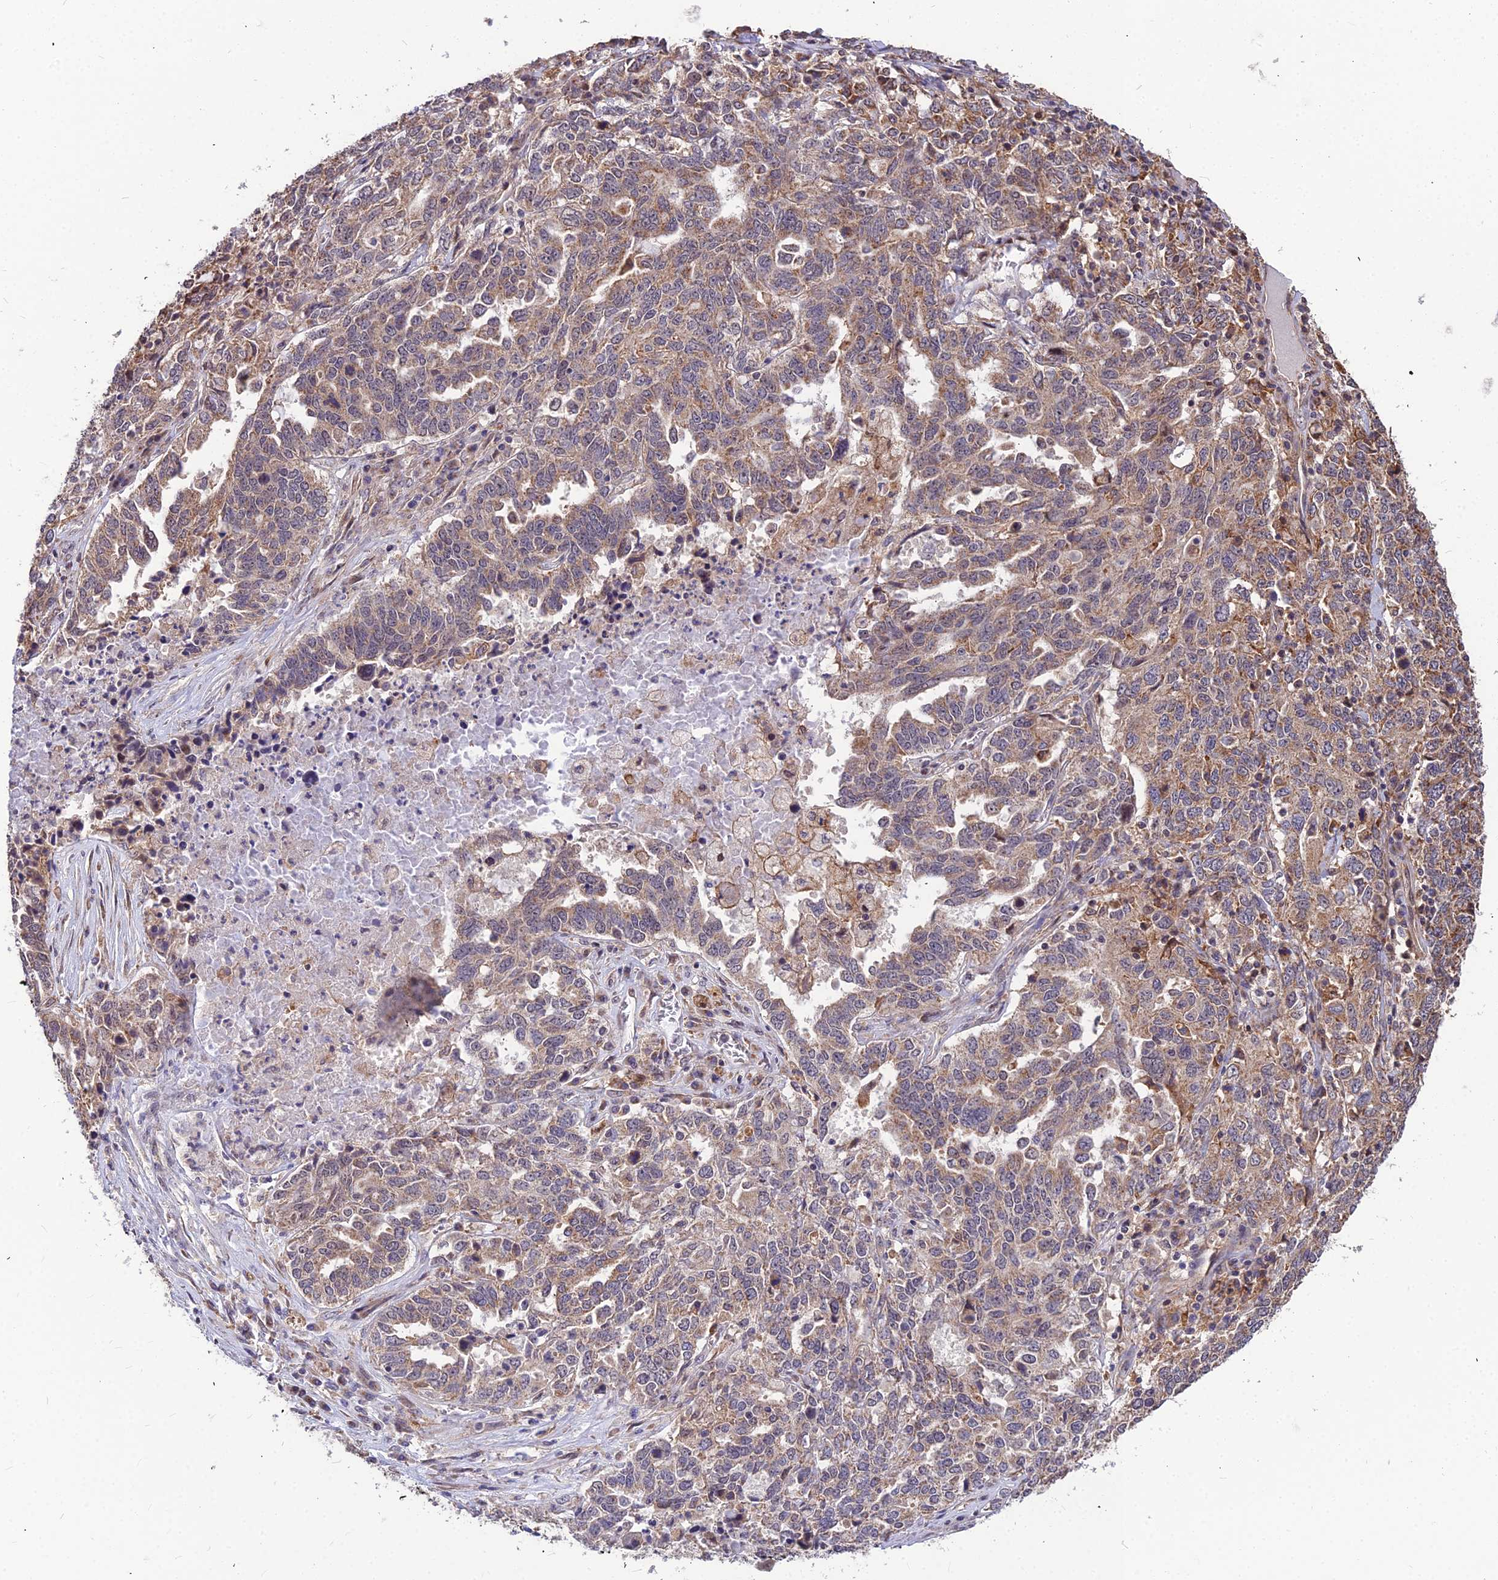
{"staining": {"intensity": "moderate", "quantity": "25%-75%", "location": "cytoplasmic/membranous"}, "tissue": "ovarian cancer", "cell_type": "Tumor cells", "image_type": "cancer", "snomed": [{"axis": "morphology", "description": "Carcinoma, endometroid"}, {"axis": "topography", "description": "Ovary"}], "caption": "Immunohistochemical staining of human ovarian endometroid carcinoma displays medium levels of moderate cytoplasmic/membranous protein staining in about 25%-75% of tumor cells.", "gene": "LEKR1", "patient": {"sex": "female", "age": 62}}